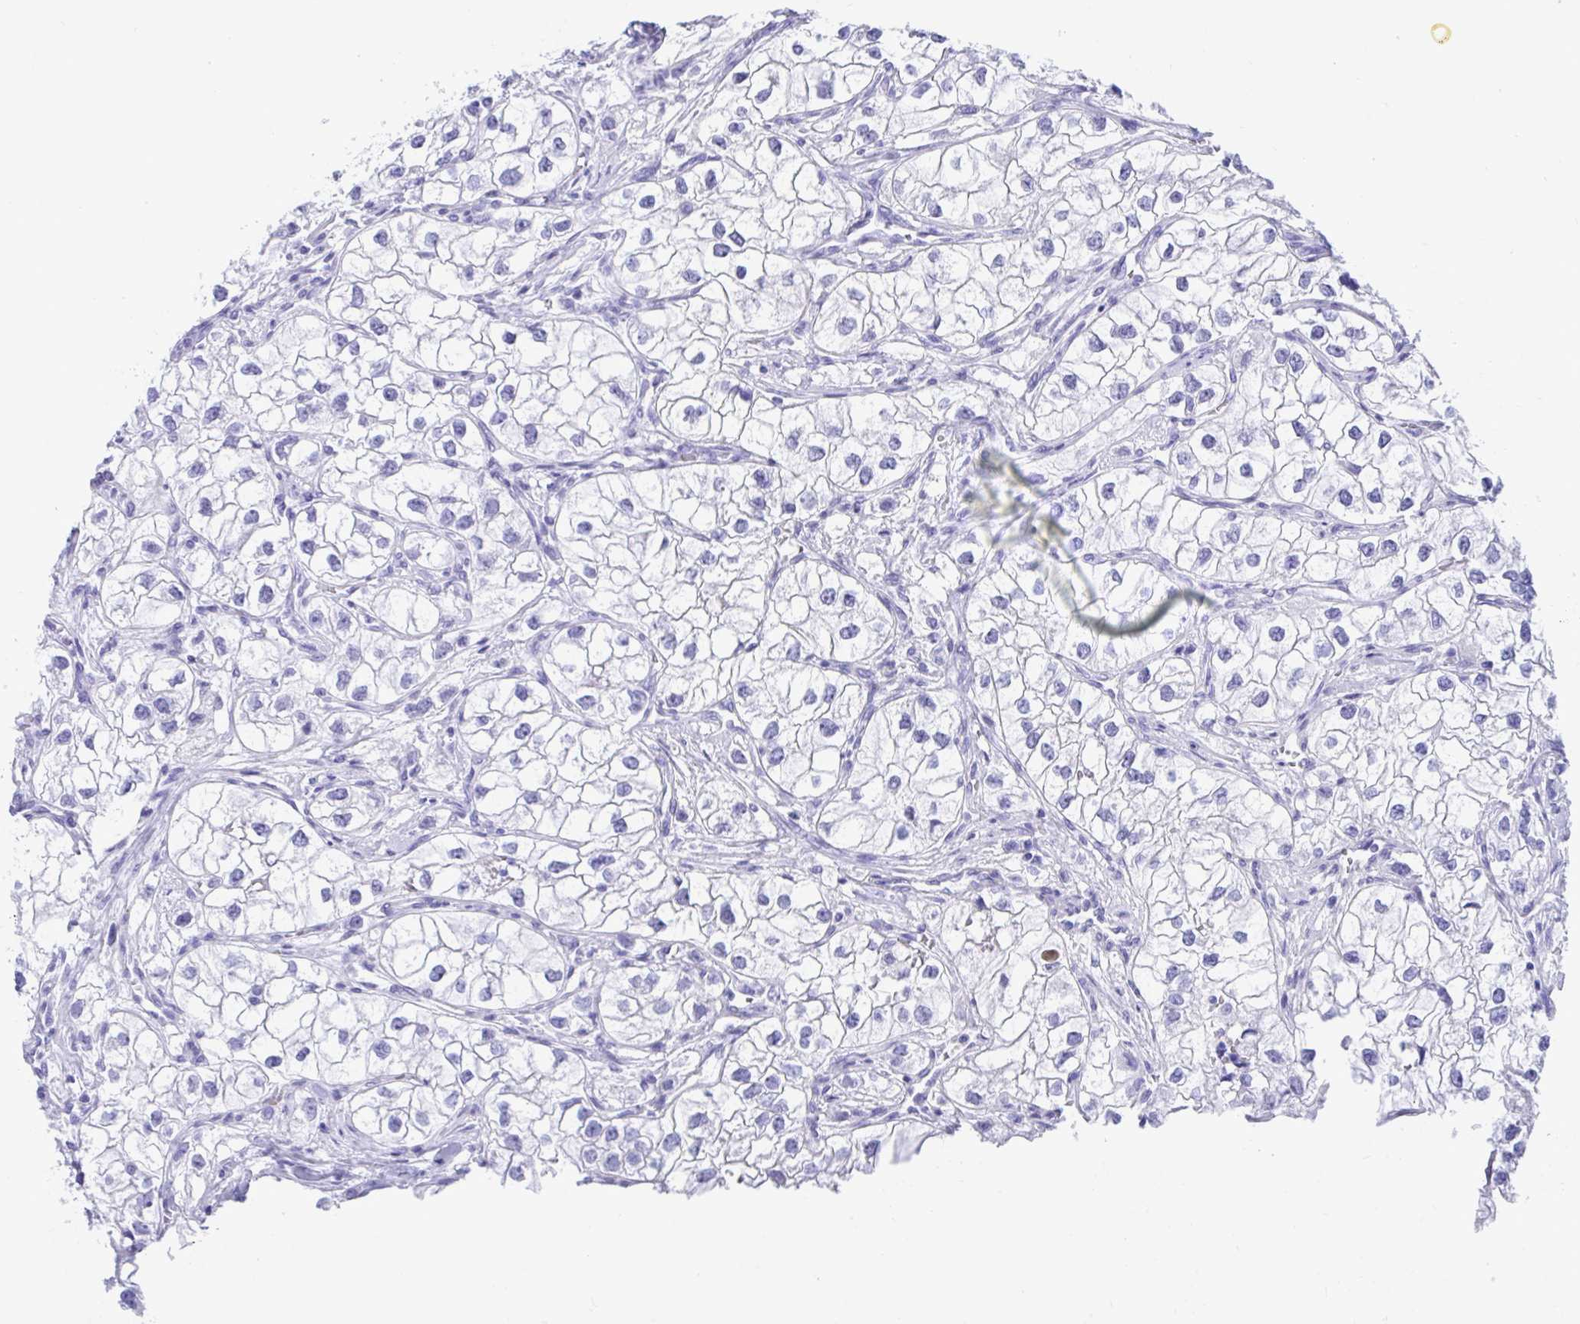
{"staining": {"intensity": "negative", "quantity": "none", "location": "none"}, "tissue": "renal cancer", "cell_type": "Tumor cells", "image_type": "cancer", "snomed": [{"axis": "morphology", "description": "Adenocarcinoma, NOS"}, {"axis": "topography", "description": "Kidney"}], "caption": "The photomicrograph displays no significant staining in tumor cells of renal cancer (adenocarcinoma). (DAB (3,3'-diaminobenzidine) immunohistochemistry with hematoxylin counter stain).", "gene": "TMEM35A", "patient": {"sex": "male", "age": 59}}